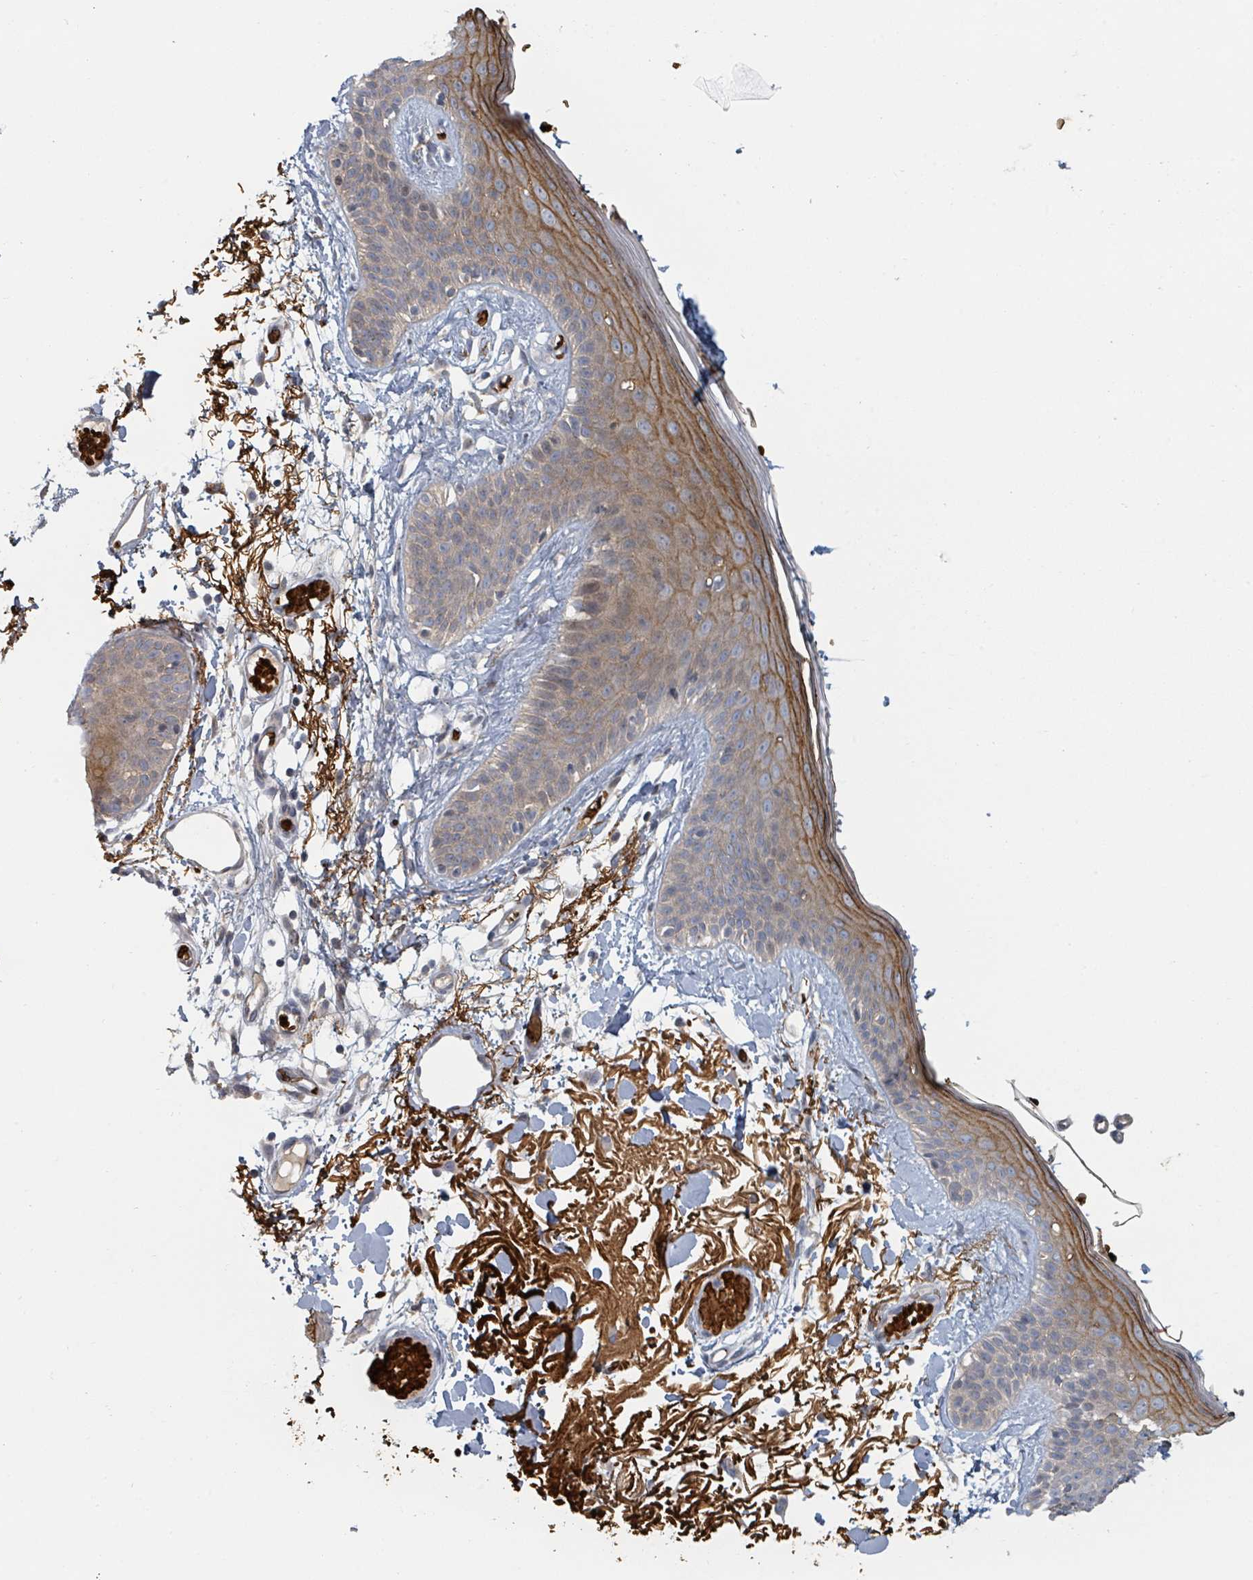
{"staining": {"intensity": "negative", "quantity": "none", "location": "none"}, "tissue": "skin", "cell_type": "Fibroblasts", "image_type": "normal", "snomed": [{"axis": "morphology", "description": "Normal tissue, NOS"}, {"axis": "topography", "description": "Skin"}], "caption": "DAB immunohistochemical staining of benign human skin shows no significant positivity in fibroblasts. The staining was performed using DAB to visualize the protein expression in brown, while the nuclei were stained in blue with hematoxylin (Magnification: 20x).", "gene": "TRPC4AP", "patient": {"sex": "male", "age": 79}}